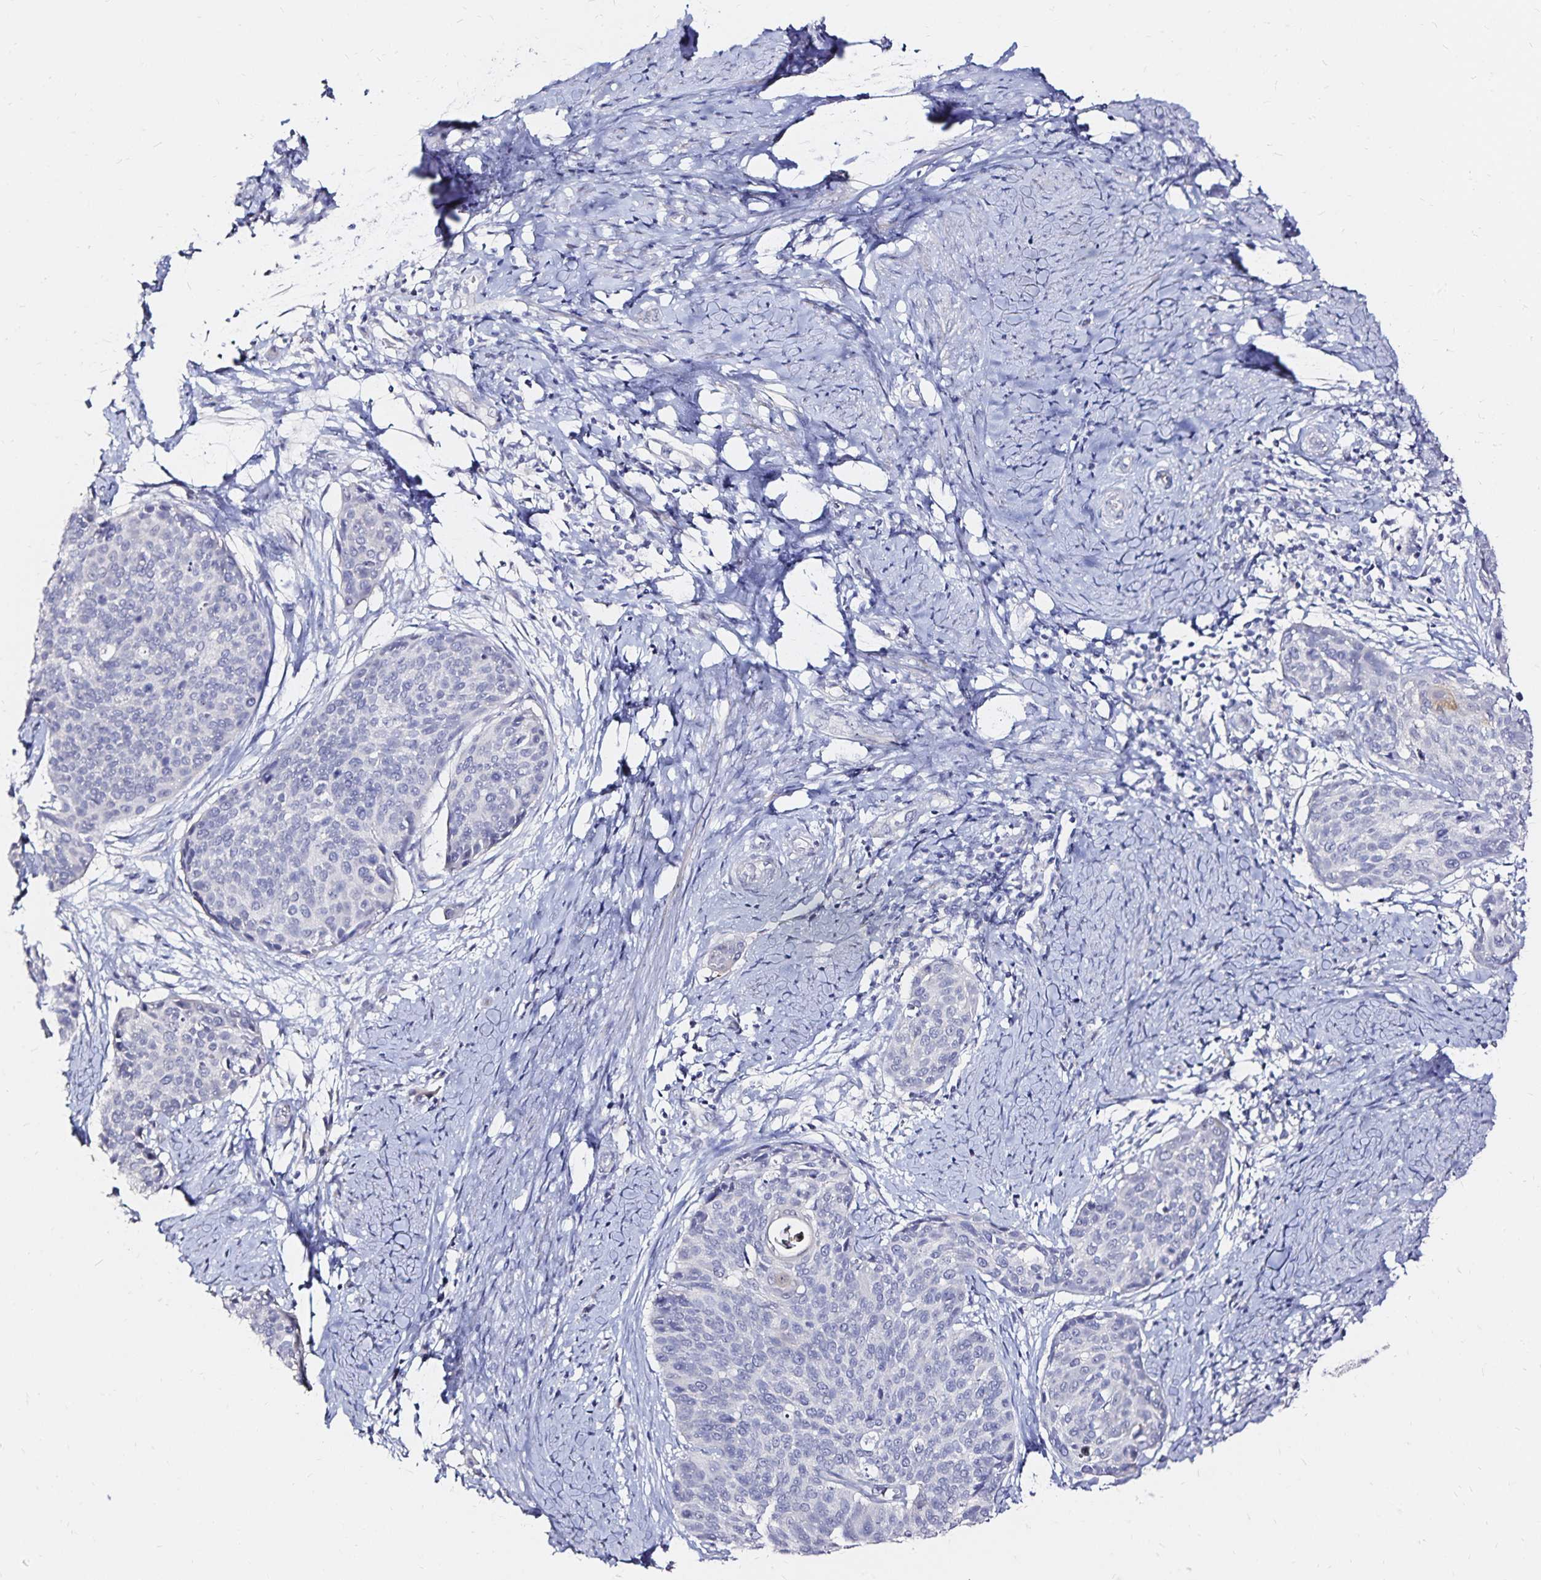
{"staining": {"intensity": "negative", "quantity": "none", "location": "none"}, "tissue": "cervical cancer", "cell_type": "Tumor cells", "image_type": "cancer", "snomed": [{"axis": "morphology", "description": "Squamous cell carcinoma, NOS"}, {"axis": "topography", "description": "Cervix"}], "caption": "This is an IHC image of human squamous cell carcinoma (cervical). There is no expression in tumor cells.", "gene": "SLC5A1", "patient": {"sex": "female", "age": 69}}